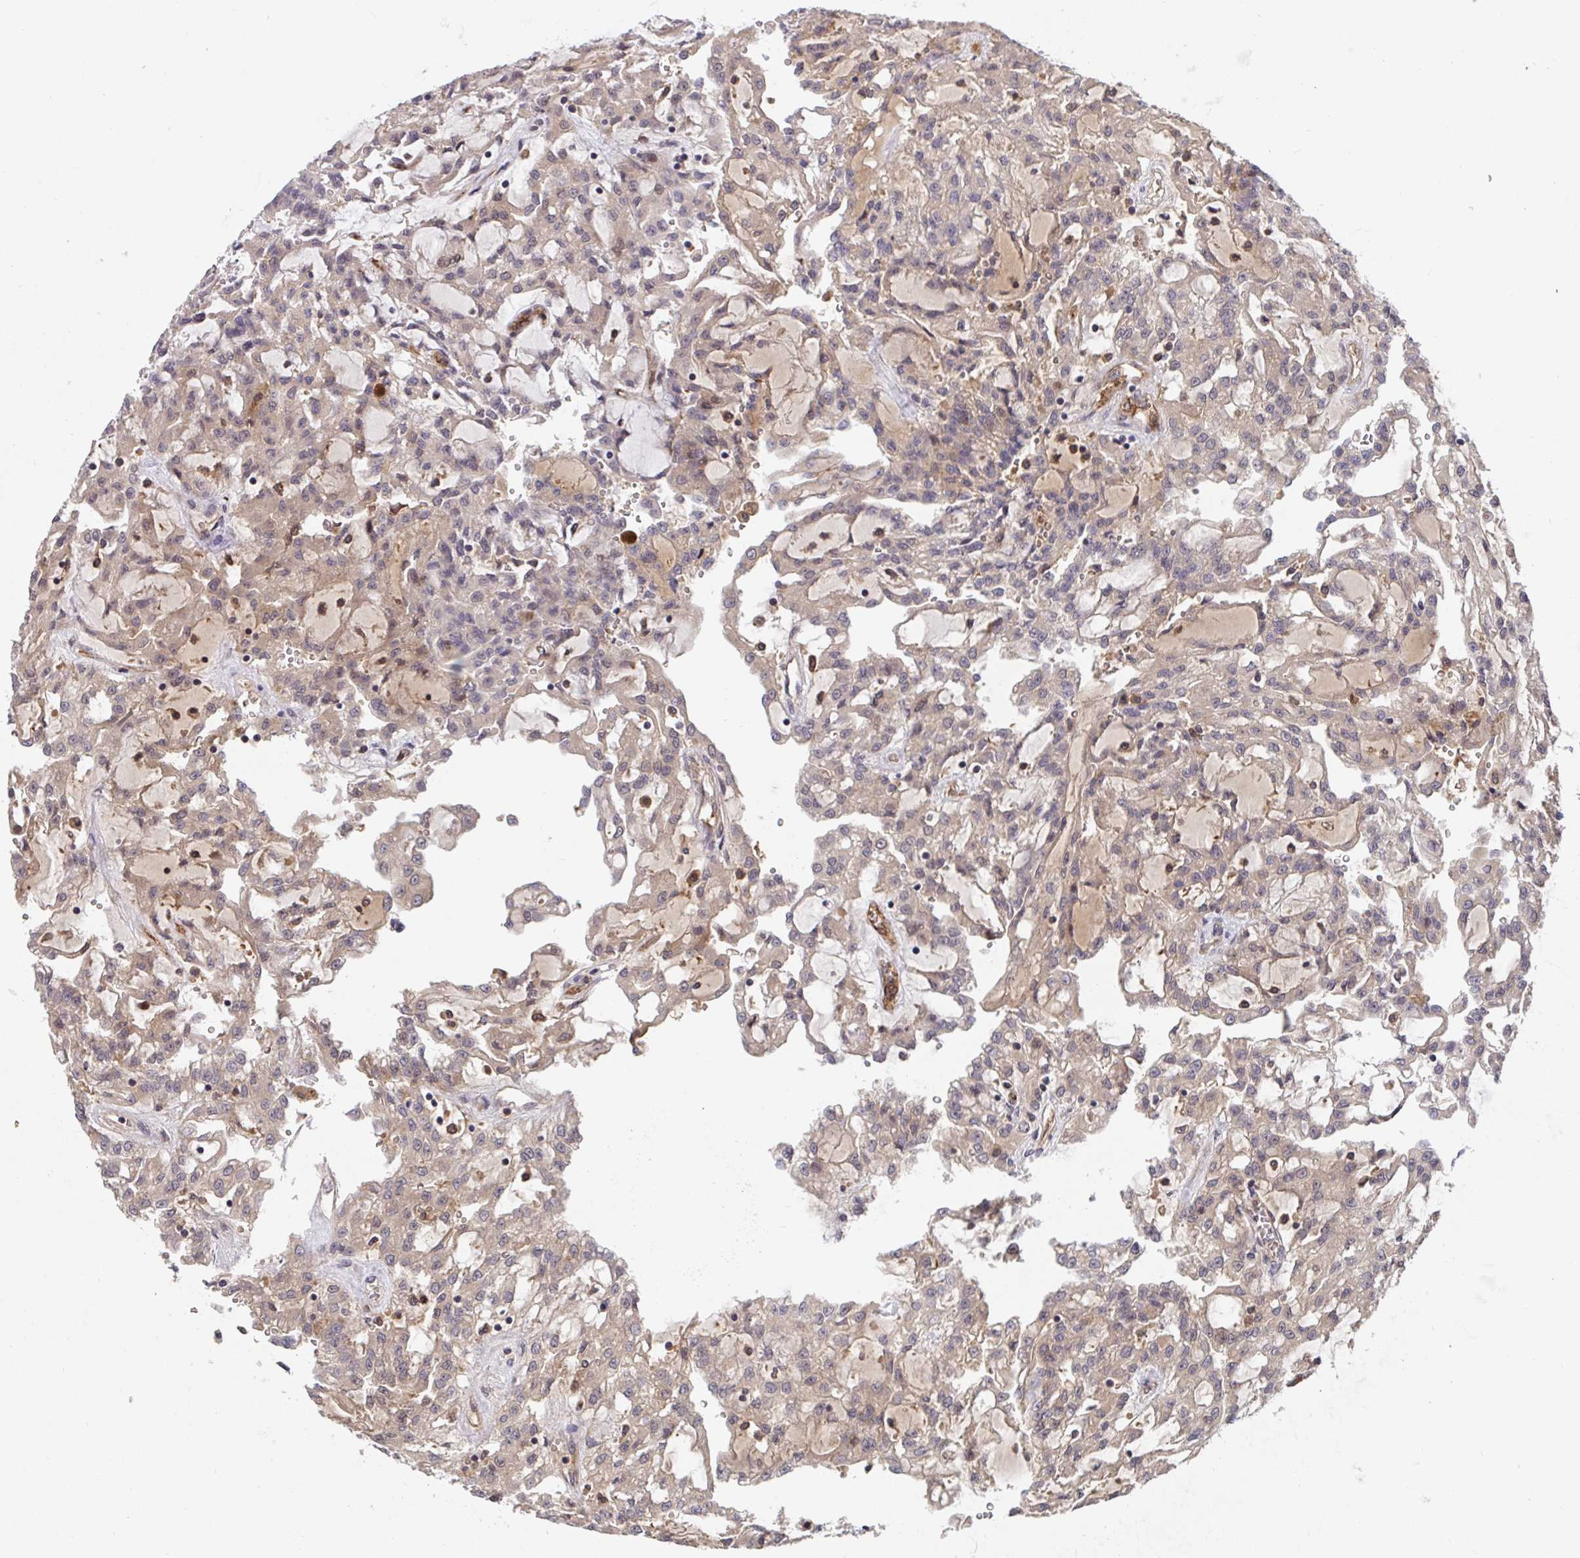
{"staining": {"intensity": "weak", "quantity": "25%-75%", "location": "cytoplasmic/membranous"}, "tissue": "renal cancer", "cell_type": "Tumor cells", "image_type": "cancer", "snomed": [{"axis": "morphology", "description": "Adenocarcinoma, NOS"}, {"axis": "topography", "description": "Kidney"}], "caption": "A photomicrograph of adenocarcinoma (renal) stained for a protein shows weak cytoplasmic/membranous brown staining in tumor cells.", "gene": "TIGAR", "patient": {"sex": "male", "age": 63}}